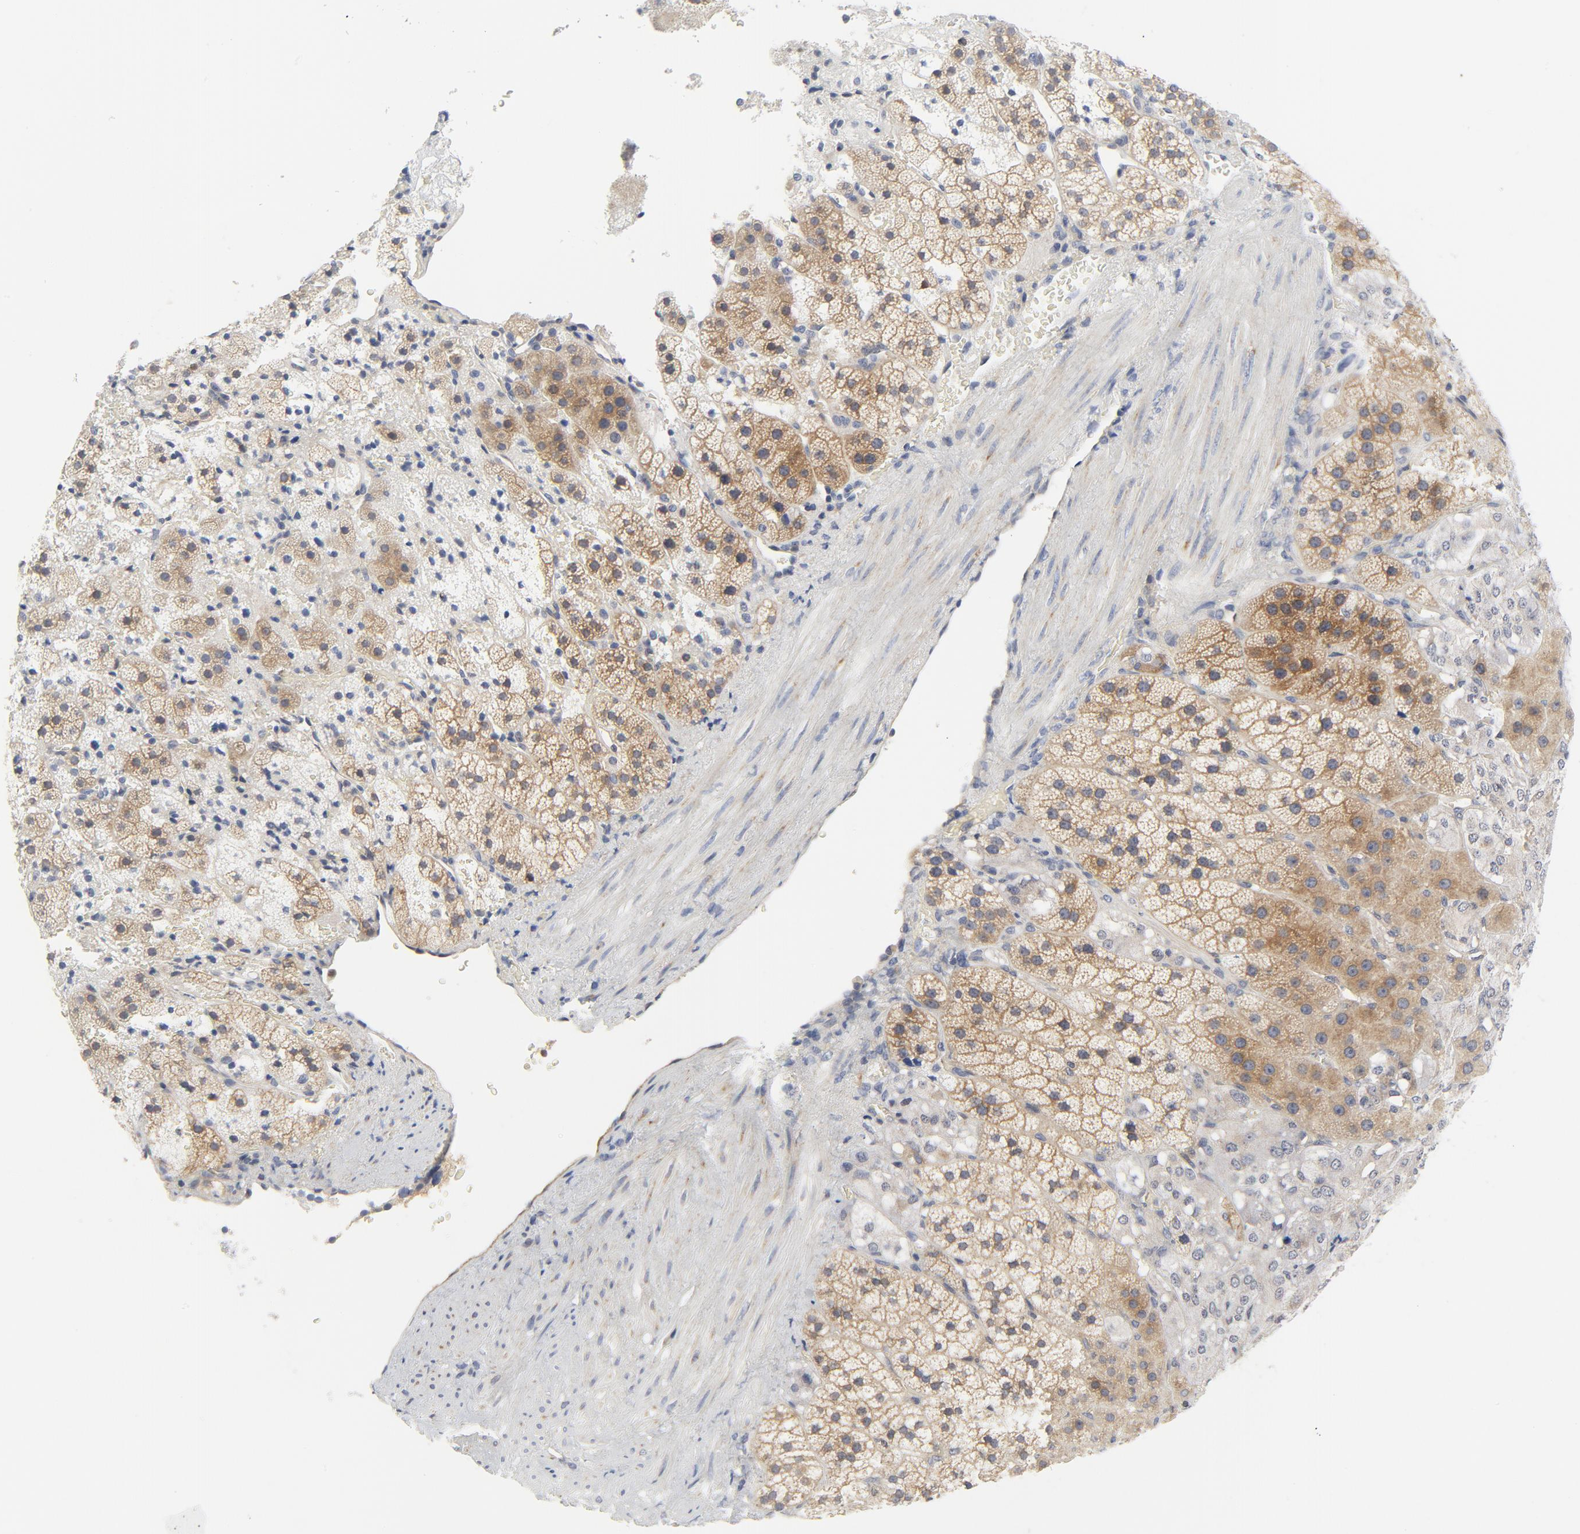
{"staining": {"intensity": "moderate", "quantity": ">75%", "location": "cytoplasmic/membranous"}, "tissue": "adrenal gland", "cell_type": "Glandular cells", "image_type": "normal", "snomed": [{"axis": "morphology", "description": "Normal tissue, NOS"}, {"axis": "topography", "description": "Adrenal gland"}], "caption": "A high-resolution photomicrograph shows immunohistochemistry (IHC) staining of unremarkable adrenal gland, which demonstrates moderate cytoplasmic/membranous expression in approximately >75% of glandular cells.", "gene": "BAD", "patient": {"sex": "female", "age": 44}}